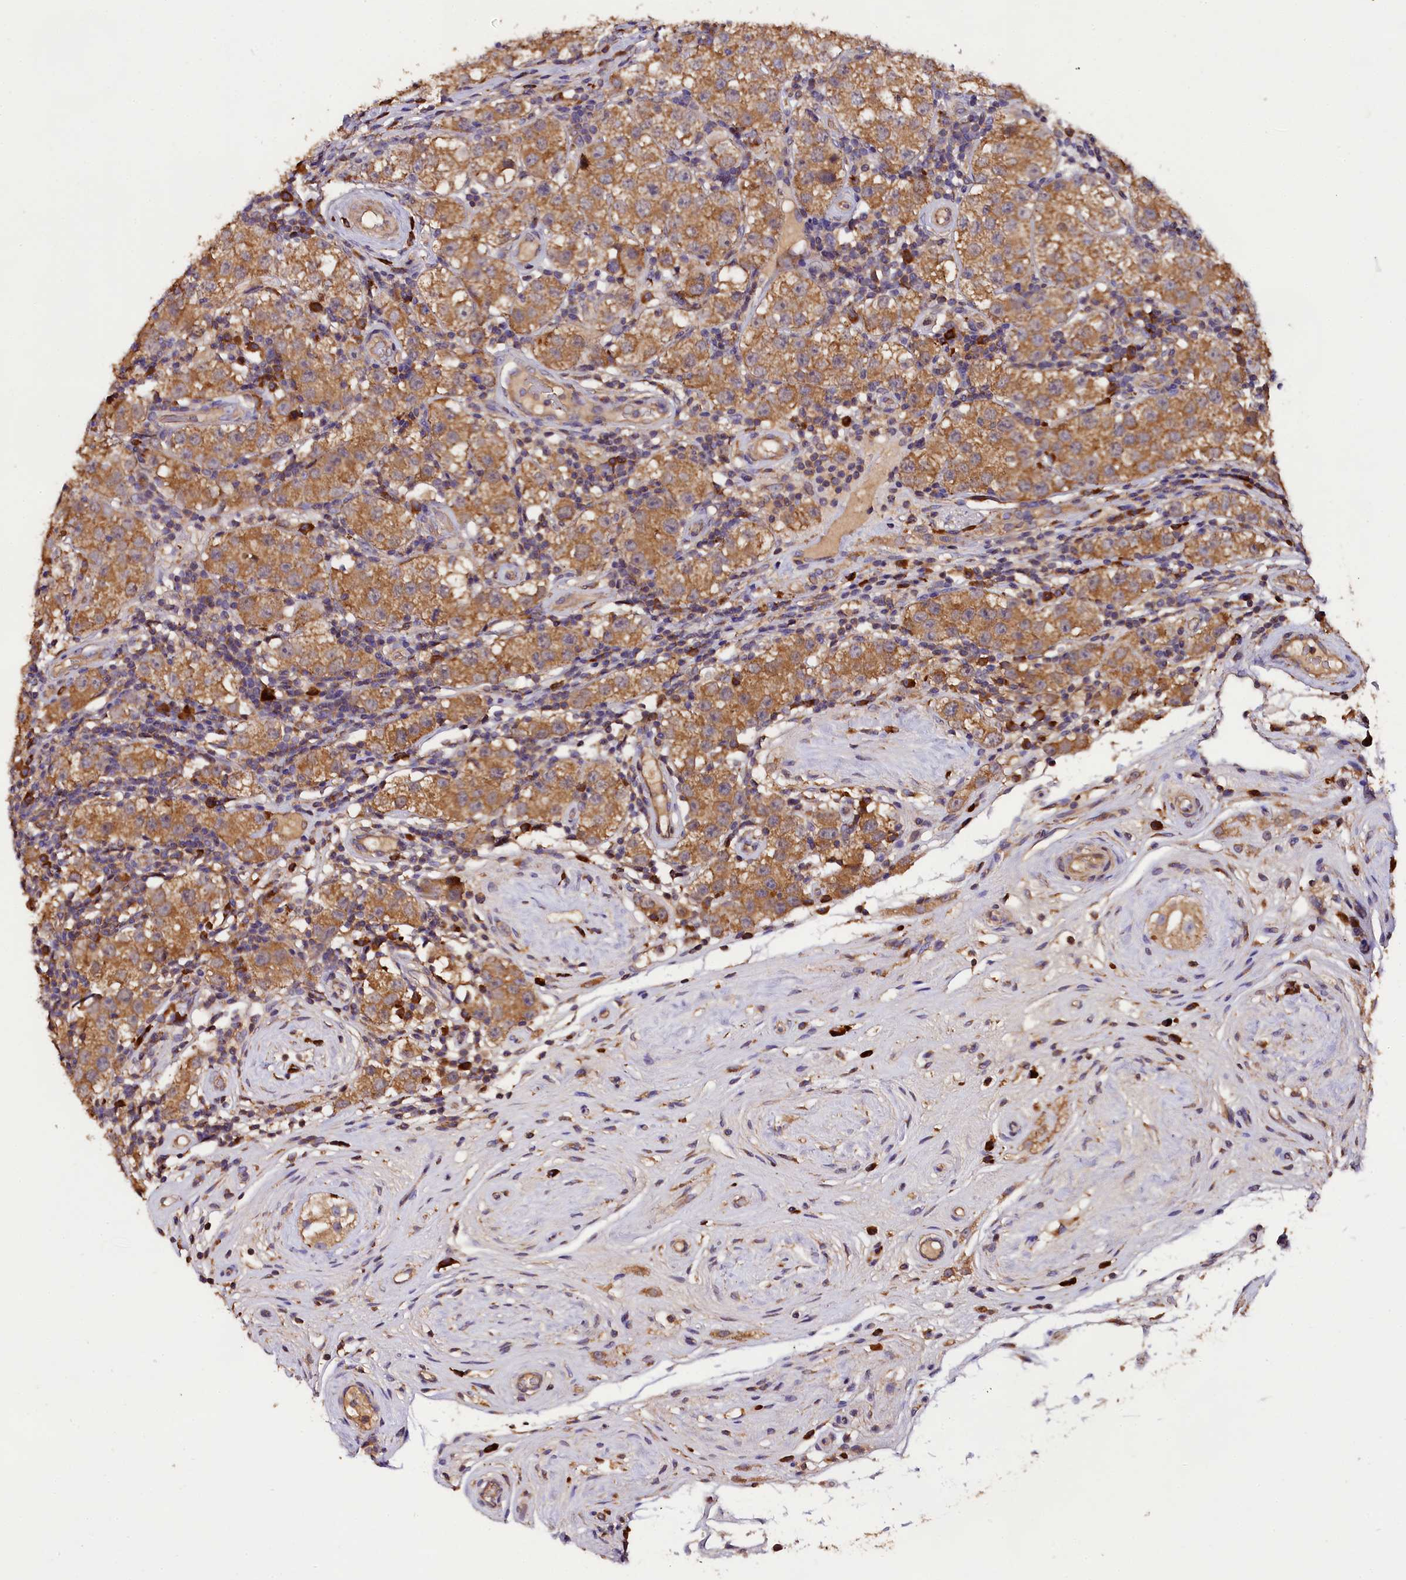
{"staining": {"intensity": "moderate", "quantity": ">75%", "location": "cytoplasmic/membranous"}, "tissue": "testis cancer", "cell_type": "Tumor cells", "image_type": "cancer", "snomed": [{"axis": "morphology", "description": "Seminoma, NOS"}, {"axis": "topography", "description": "Testis"}], "caption": "There is medium levels of moderate cytoplasmic/membranous positivity in tumor cells of seminoma (testis), as demonstrated by immunohistochemical staining (brown color).", "gene": "ENKD1", "patient": {"sex": "male", "age": 34}}